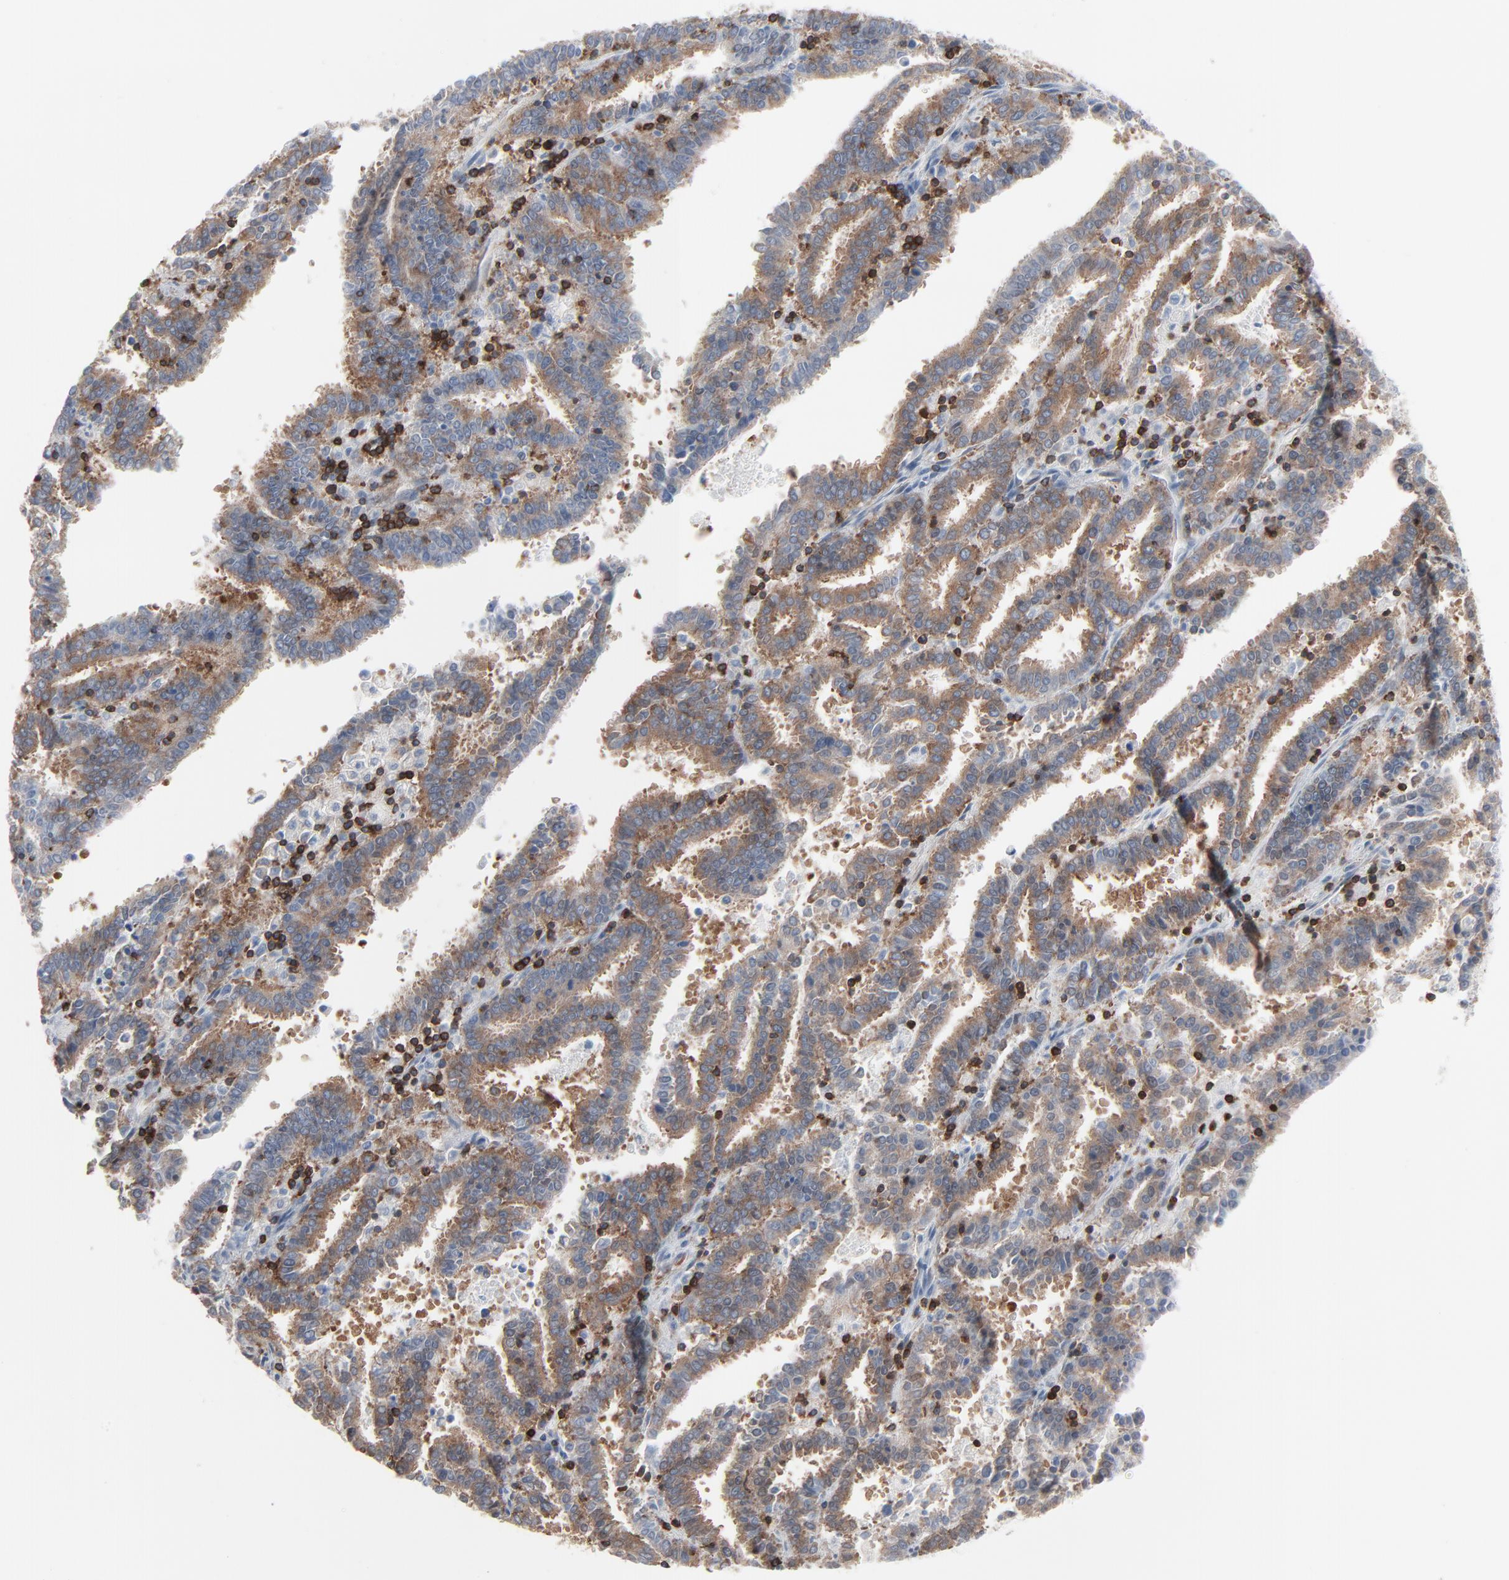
{"staining": {"intensity": "moderate", "quantity": ">75%", "location": "cytoplasmic/membranous"}, "tissue": "endometrial cancer", "cell_type": "Tumor cells", "image_type": "cancer", "snomed": [{"axis": "morphology", "description": "Adenocarcinoma, NOS"}, {"axis": "topography", "description": "Uterus"}], "caption": "Endometrial cancer (adenocarcinoma) stained for a protein shows moderate cytoplasmic/membranous positivity in tumor cells. (Stains: DAB (3,3'-diaminobenzidine) in brown, nuclei in blue, Microscopy: brightfield microscopy at high magnification).", "gene": "OPTN", "patient": {"sex": "female", "age": 83}}